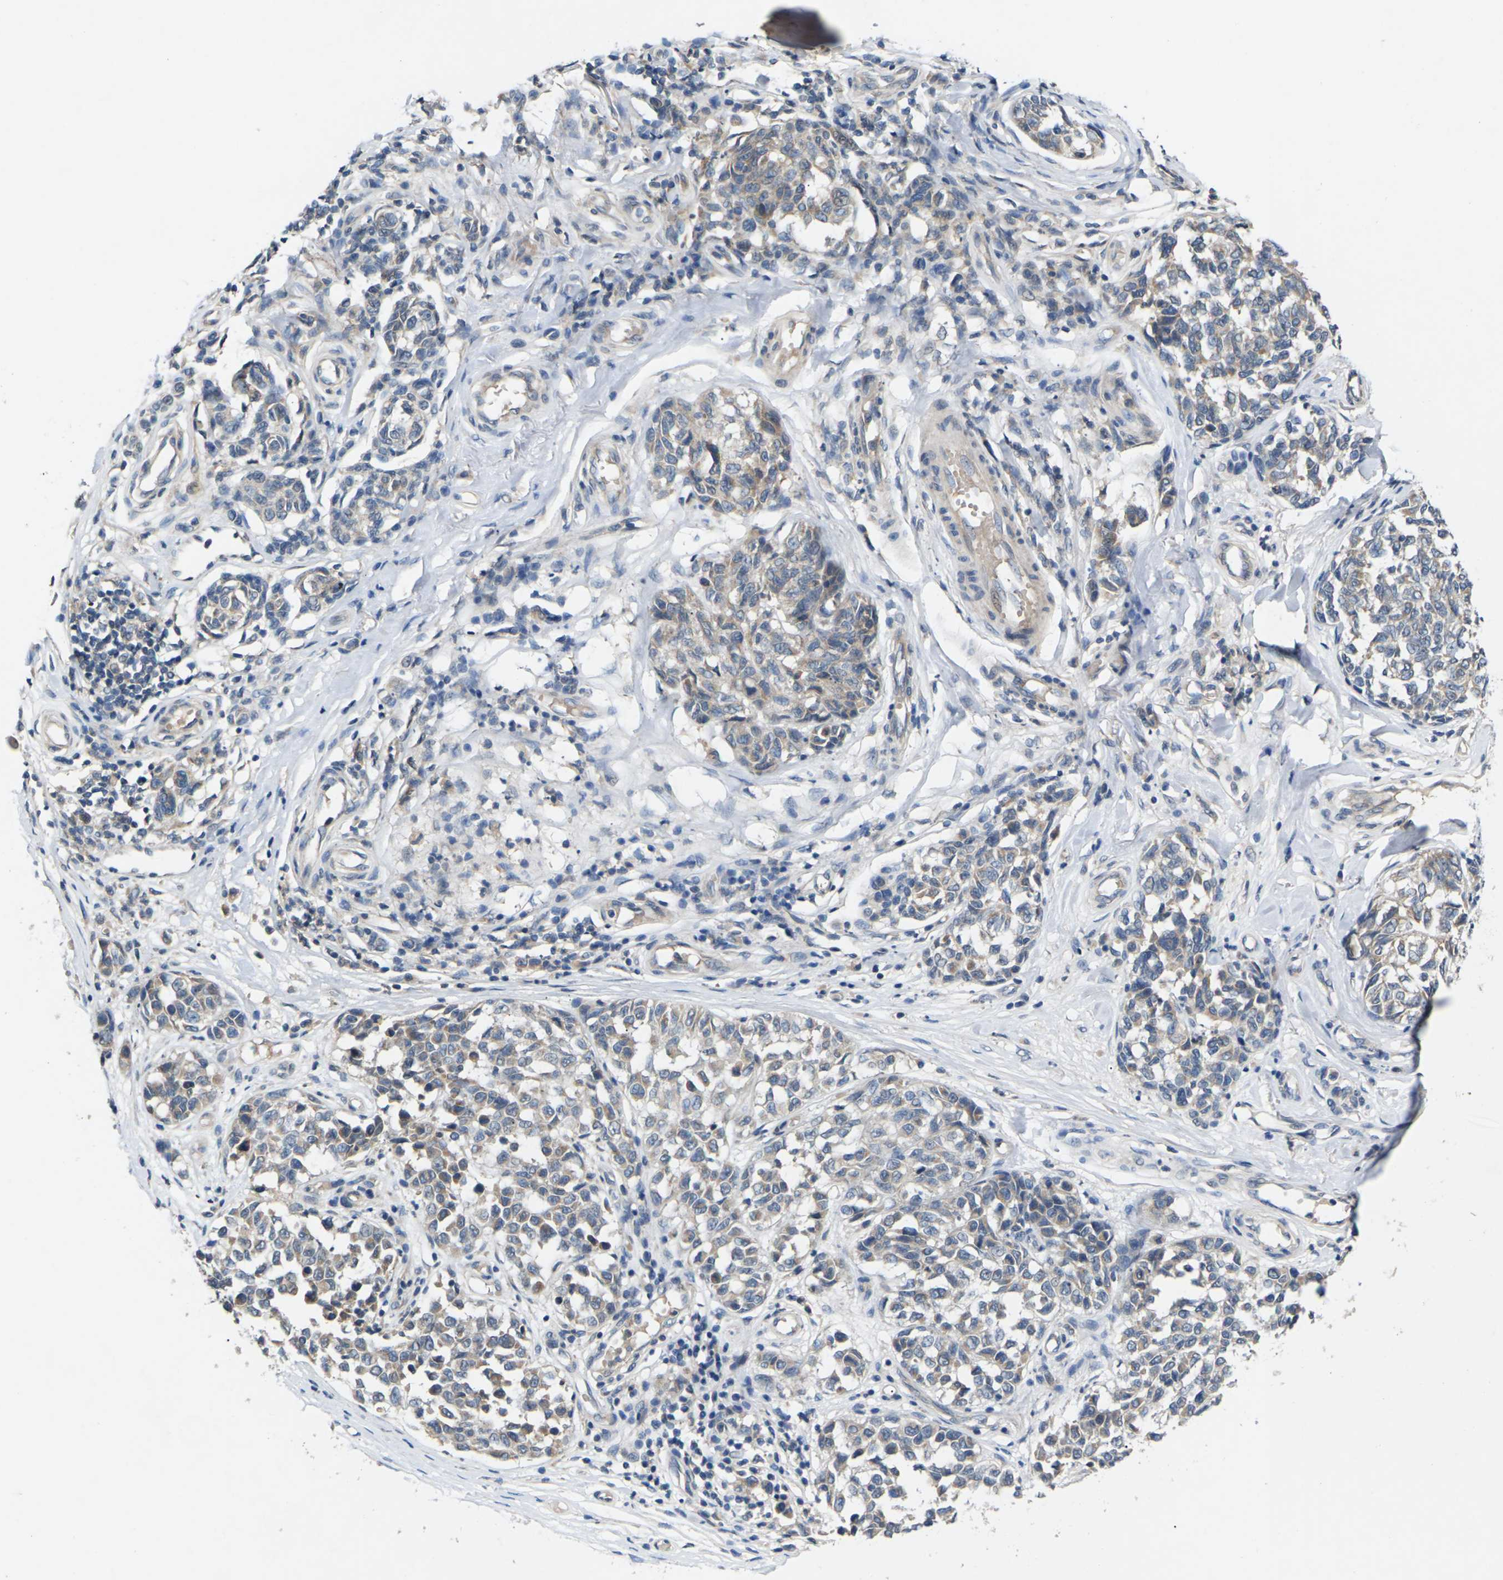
{"staining": {"intensity": "weak", "quantity": "25%-75%", "location": "cytoplasmic/membranous"}, "tissue": "melanoma", "cell_type": "Tumor cells", "image_type": "cancer", "snomed": [{"axis": "morphology", "description": "Malignant melanoma, NOS"}, {"axis": "topography", "description": "Skin"}], "caption": "Tumor cells exhibit low levels of weak cytoplasmic/membranous staining in approximately 25%-75% of cells in human melanoma.", "gene": "SLC2A2", "patient": {"sex": "female", "age": 64}}